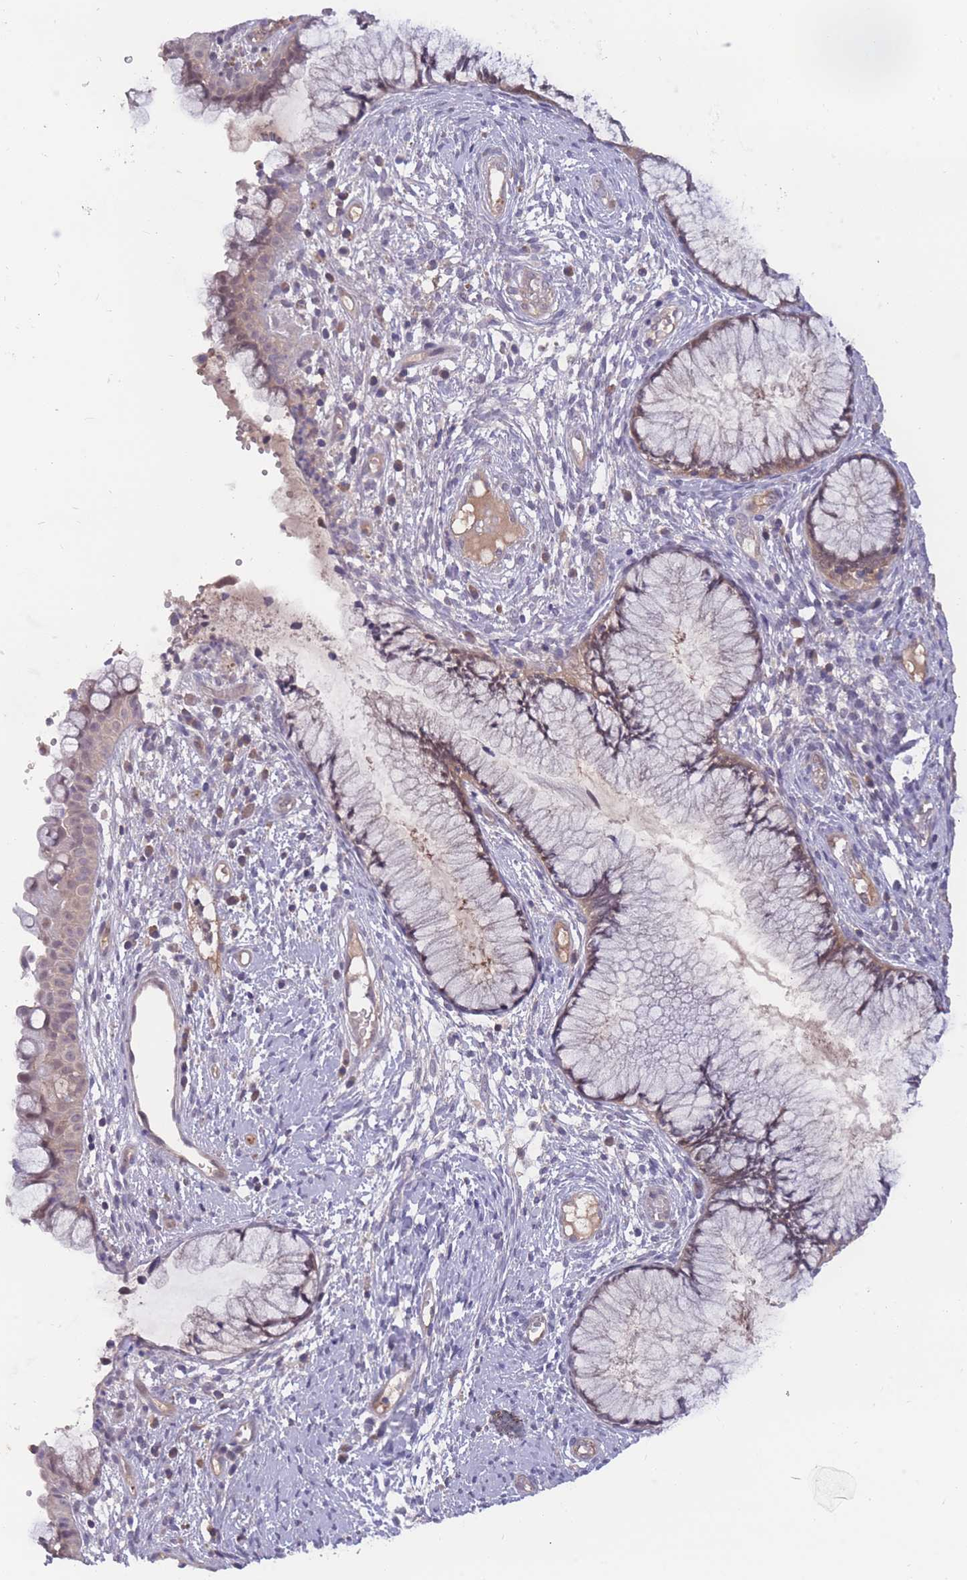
{"staining": {"intensity": "weak", "quantity": ">75%", "location": "cytoplasmic/membranous"}, "tissue": "cervix", "cell_type": "Glandular cells", "image_type": "normal", "snomed": [{"axis": "morphology", "description": "Normal tissue, NOS"}, {"axis": "topography", "description": "Cervix"}], "caption": "Immunohistochemistry (IHC) (DAB) staining of unremarkable human cervix displays weak cytoplasmic/membranous protein staining in about >75% of glandular cells. (DAB IHC, brown staining for protein, blue staining for nuclei).", "gene": "UBE2NL", "patient": {"sex": "female", "age": 42}}